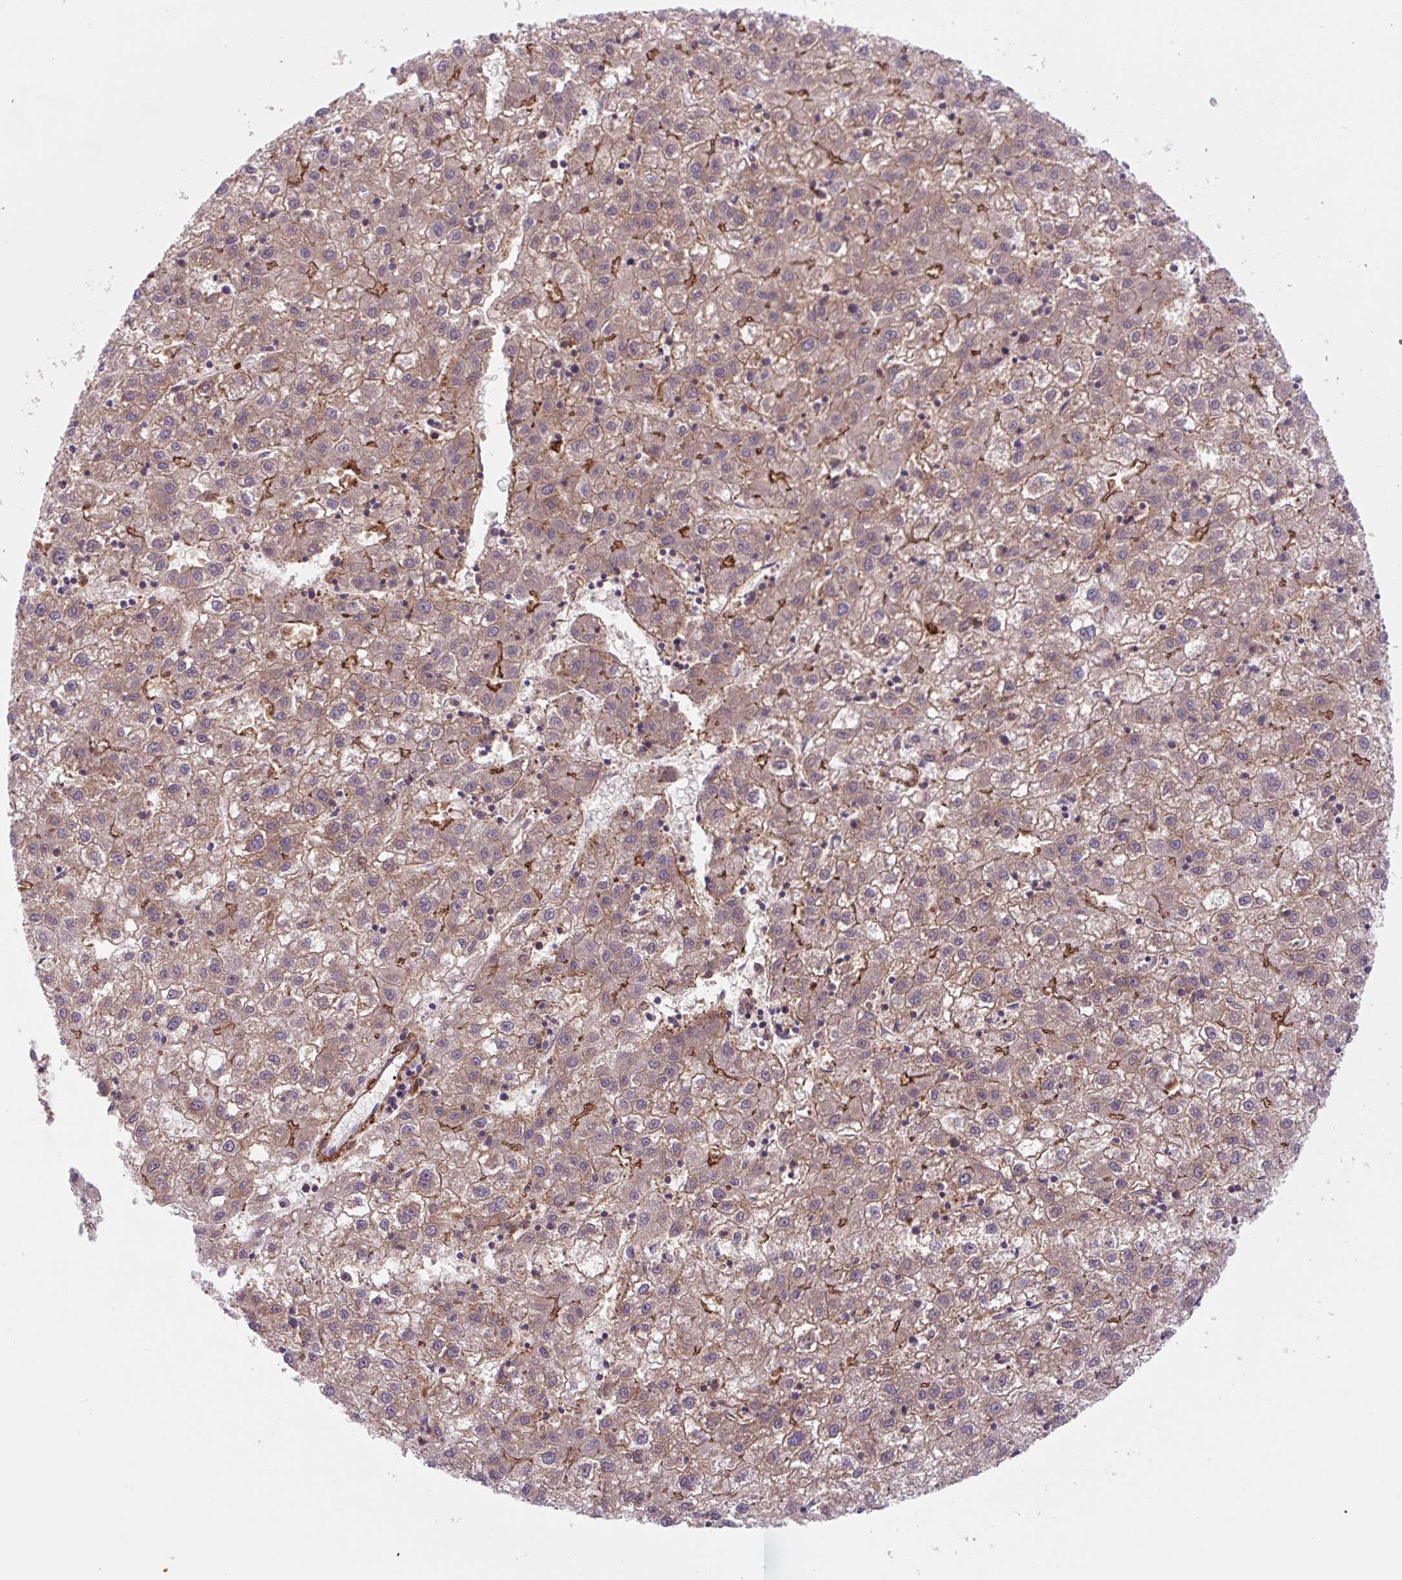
{"staining": {"intensity": "moderate", "quantity": ">75%", "location": "cytoplasmic/membranous"}, "tissue": "liver cancer", "cell_type": "Tumor cells", "image_type": "cancer", "snomed": [{"axis": "morphology", "description": "Carcinoma, Hepatocellular, NOS"}, {"axis": "topography", "description": "Liver"}], "caption": "Tumor cells exhibit moderate cytoplasmic/membranous staining in approximately >75% of cells in hepatocellular carcinoma (liver).", "gene": "DHFR2", "patient": {"sex": "male", "age": 72}}